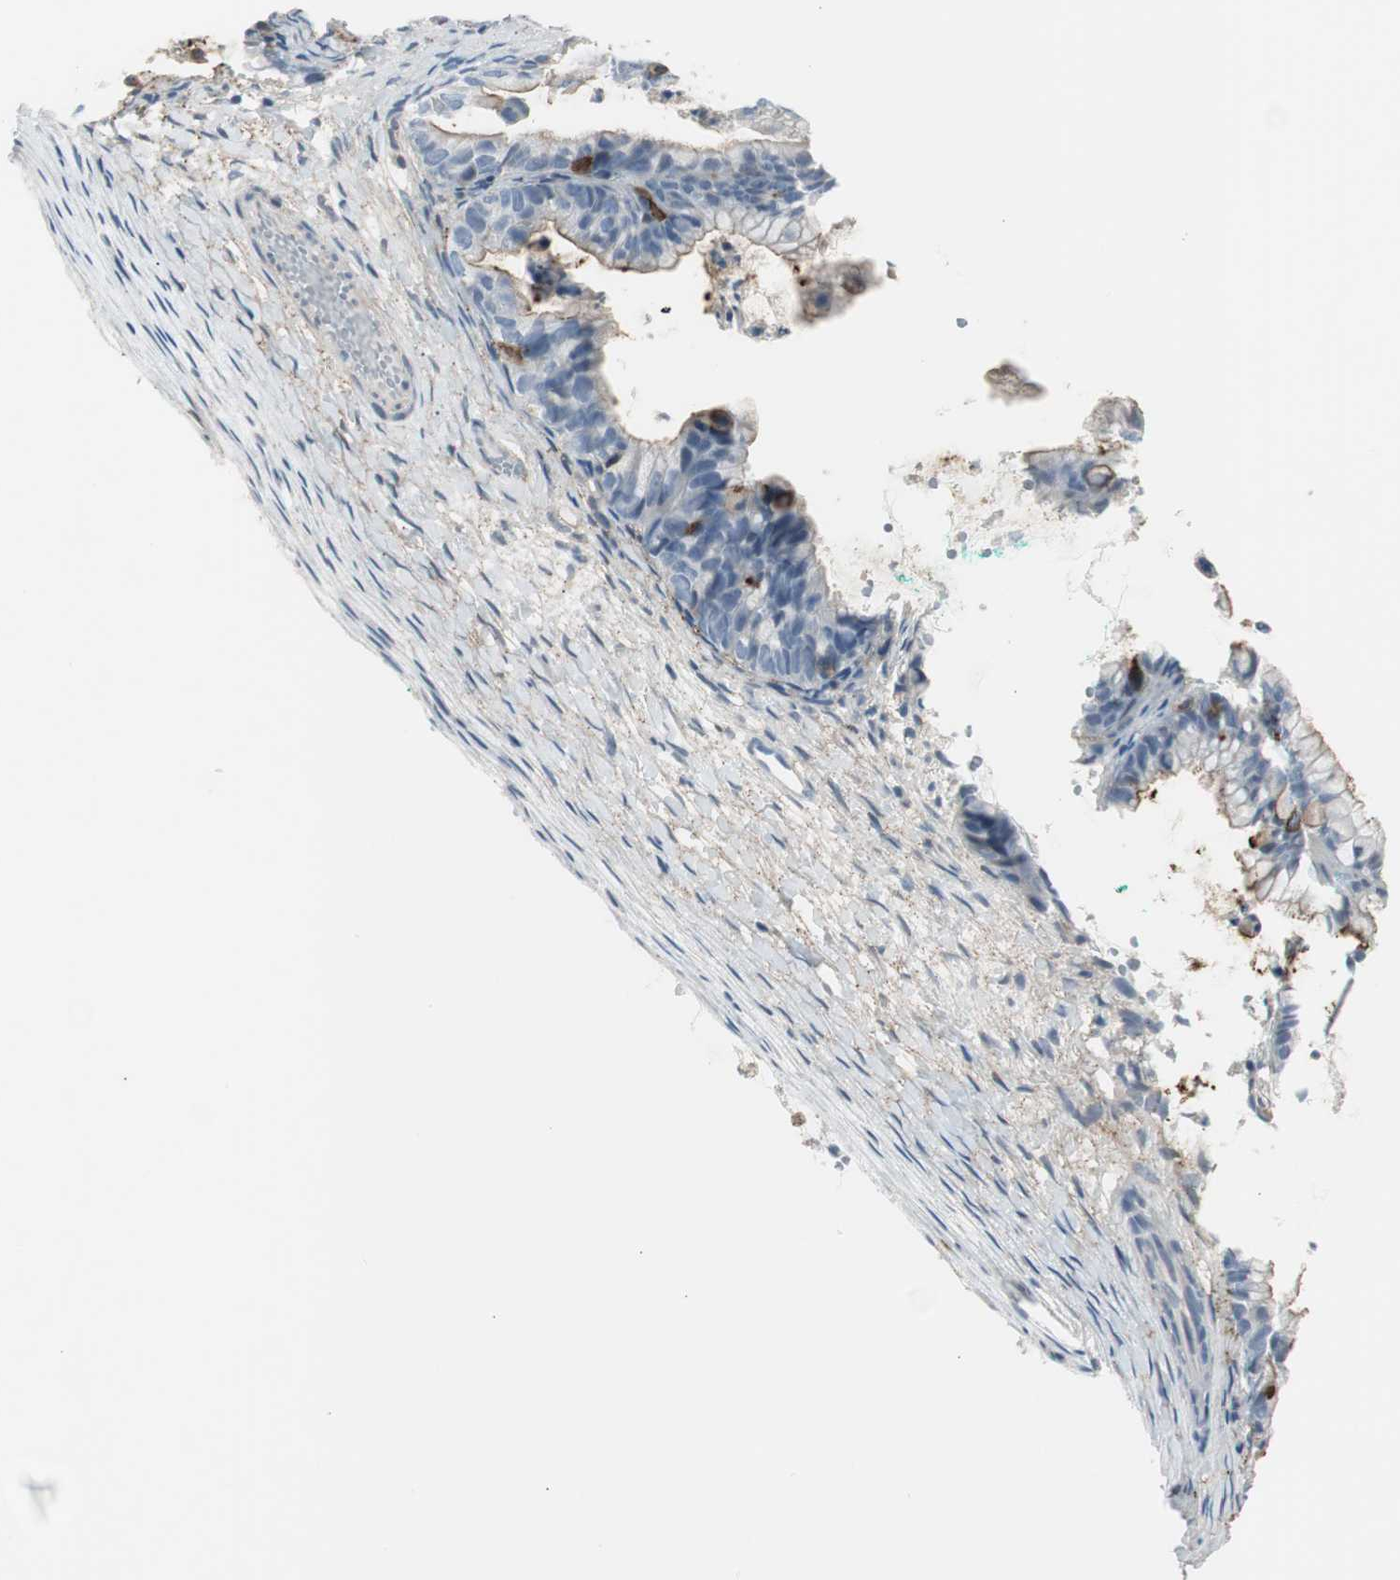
{"staining": {"intensity": "moderate", "quantity": "<25%", "location": "cytoplasmic/membranous"}, "tissue": "ovarian cancer", "cell_type": "Tumor cells", "image_type": "cancer", "snomed": [{"axis": "morphology", "description": "Cystadenocarcinoma, mucinous, NOS"}, {"axis": "topography", "description": "Ovary"}], "caption": "Protein expression analysis of human ovarian cancer reveals moderate cytoplasmic/membranous positivity in approximately <25% of tumor cells.", "gene": "CACNA2D1", "patient": {"sex": "female", "age": 36}}